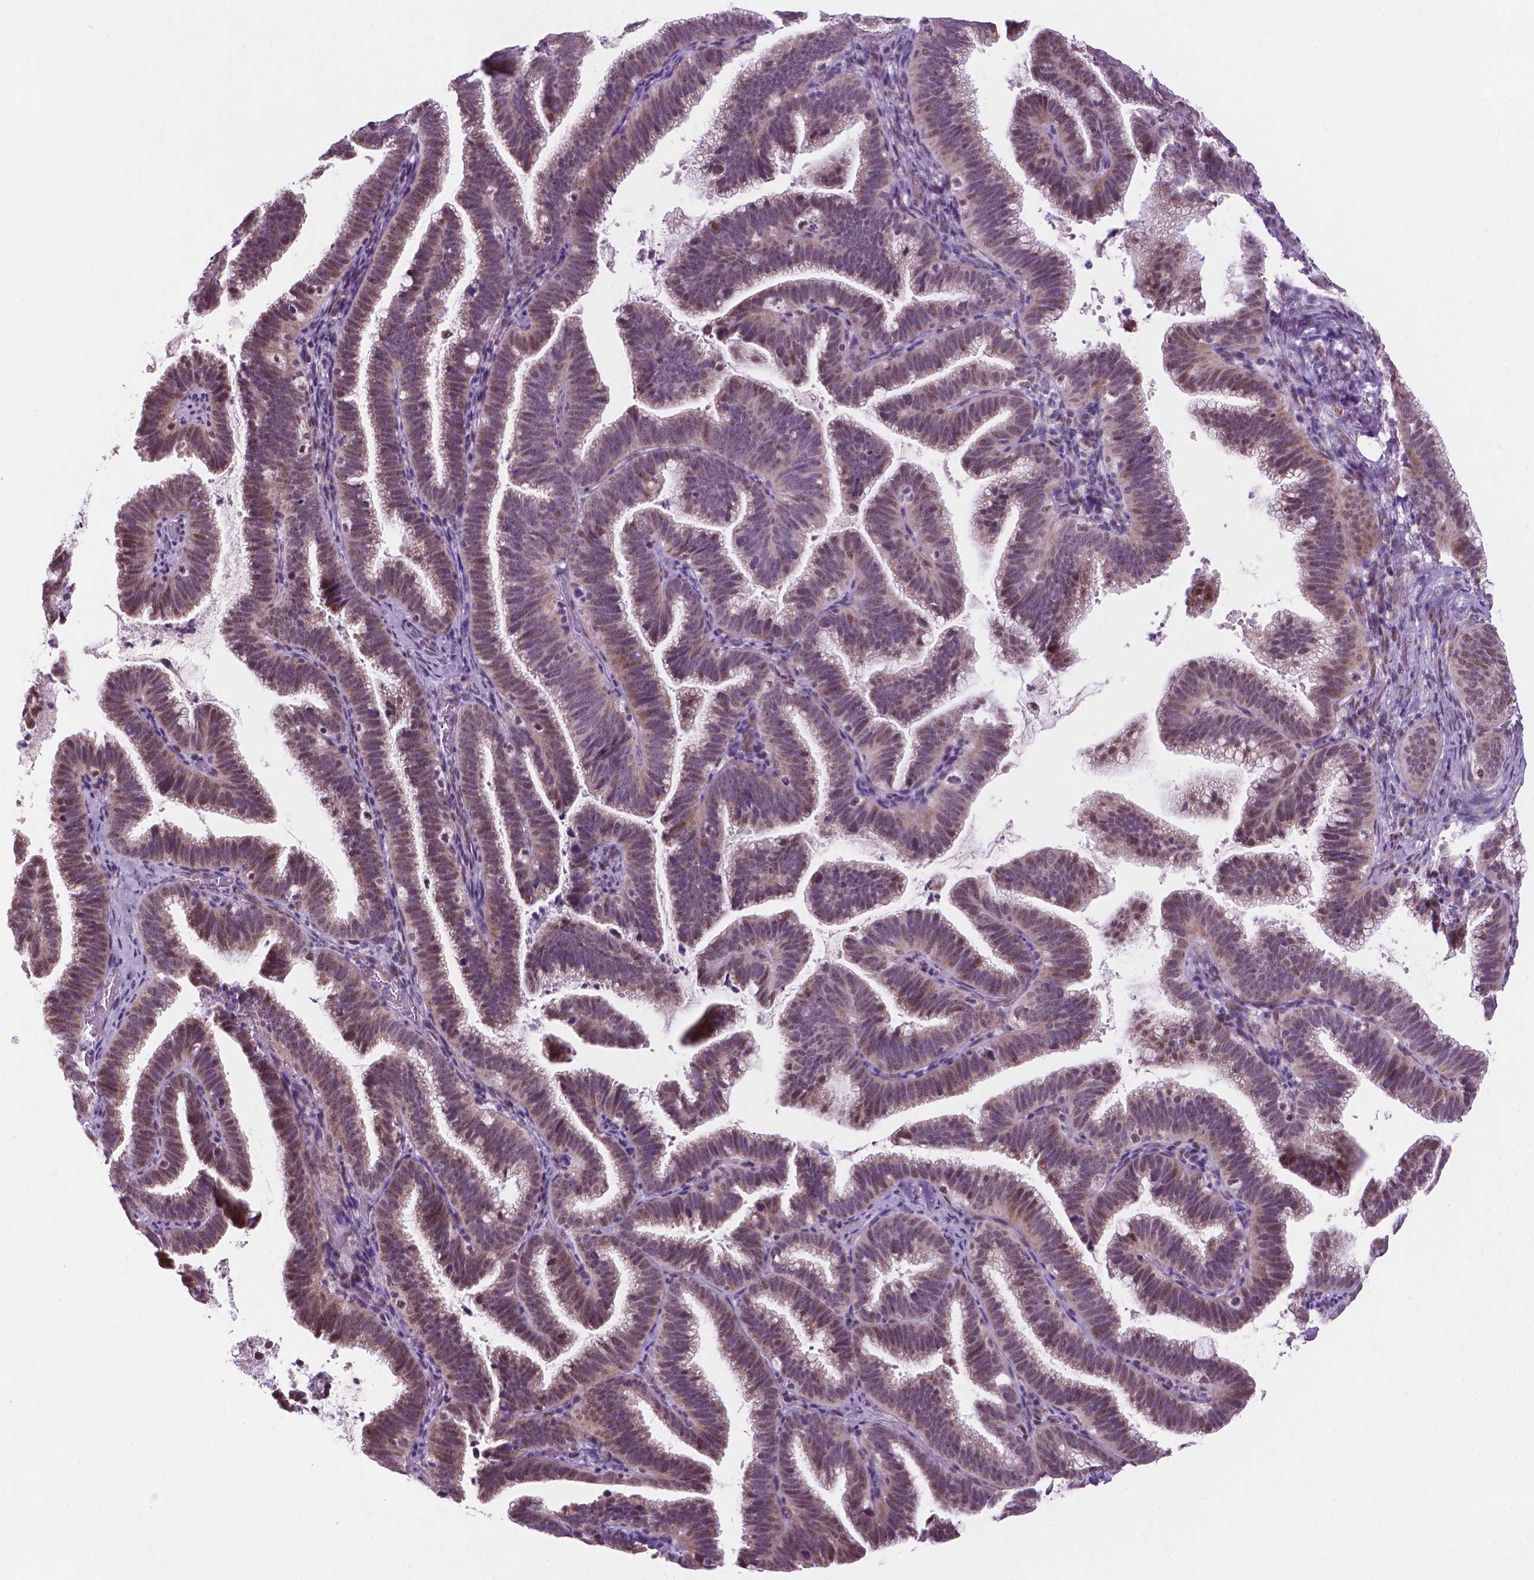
{"staining": {"intensity": "weak", "quantity": ">75%", "location": "cytoplasmic/membranous,nuclear"}, "tissue": "cervical cancer", "cell_type": "Tumor cells", "image_type": "cancer", "snomed": [{"axis": "morphology", "description": "Adenocarcinoma, NOS"}, {"axis": "topography", "description": "Cervix"}], "caption": "Protein positivity by immunohistochemistry reveals weak cytoplasmic/membranous and nuclear expression in about >75% of tumor cells in cervical cancer (adenocarcinoma).", "gene": "C18orf21", "patient": {"sex": "female", "age": 61}}